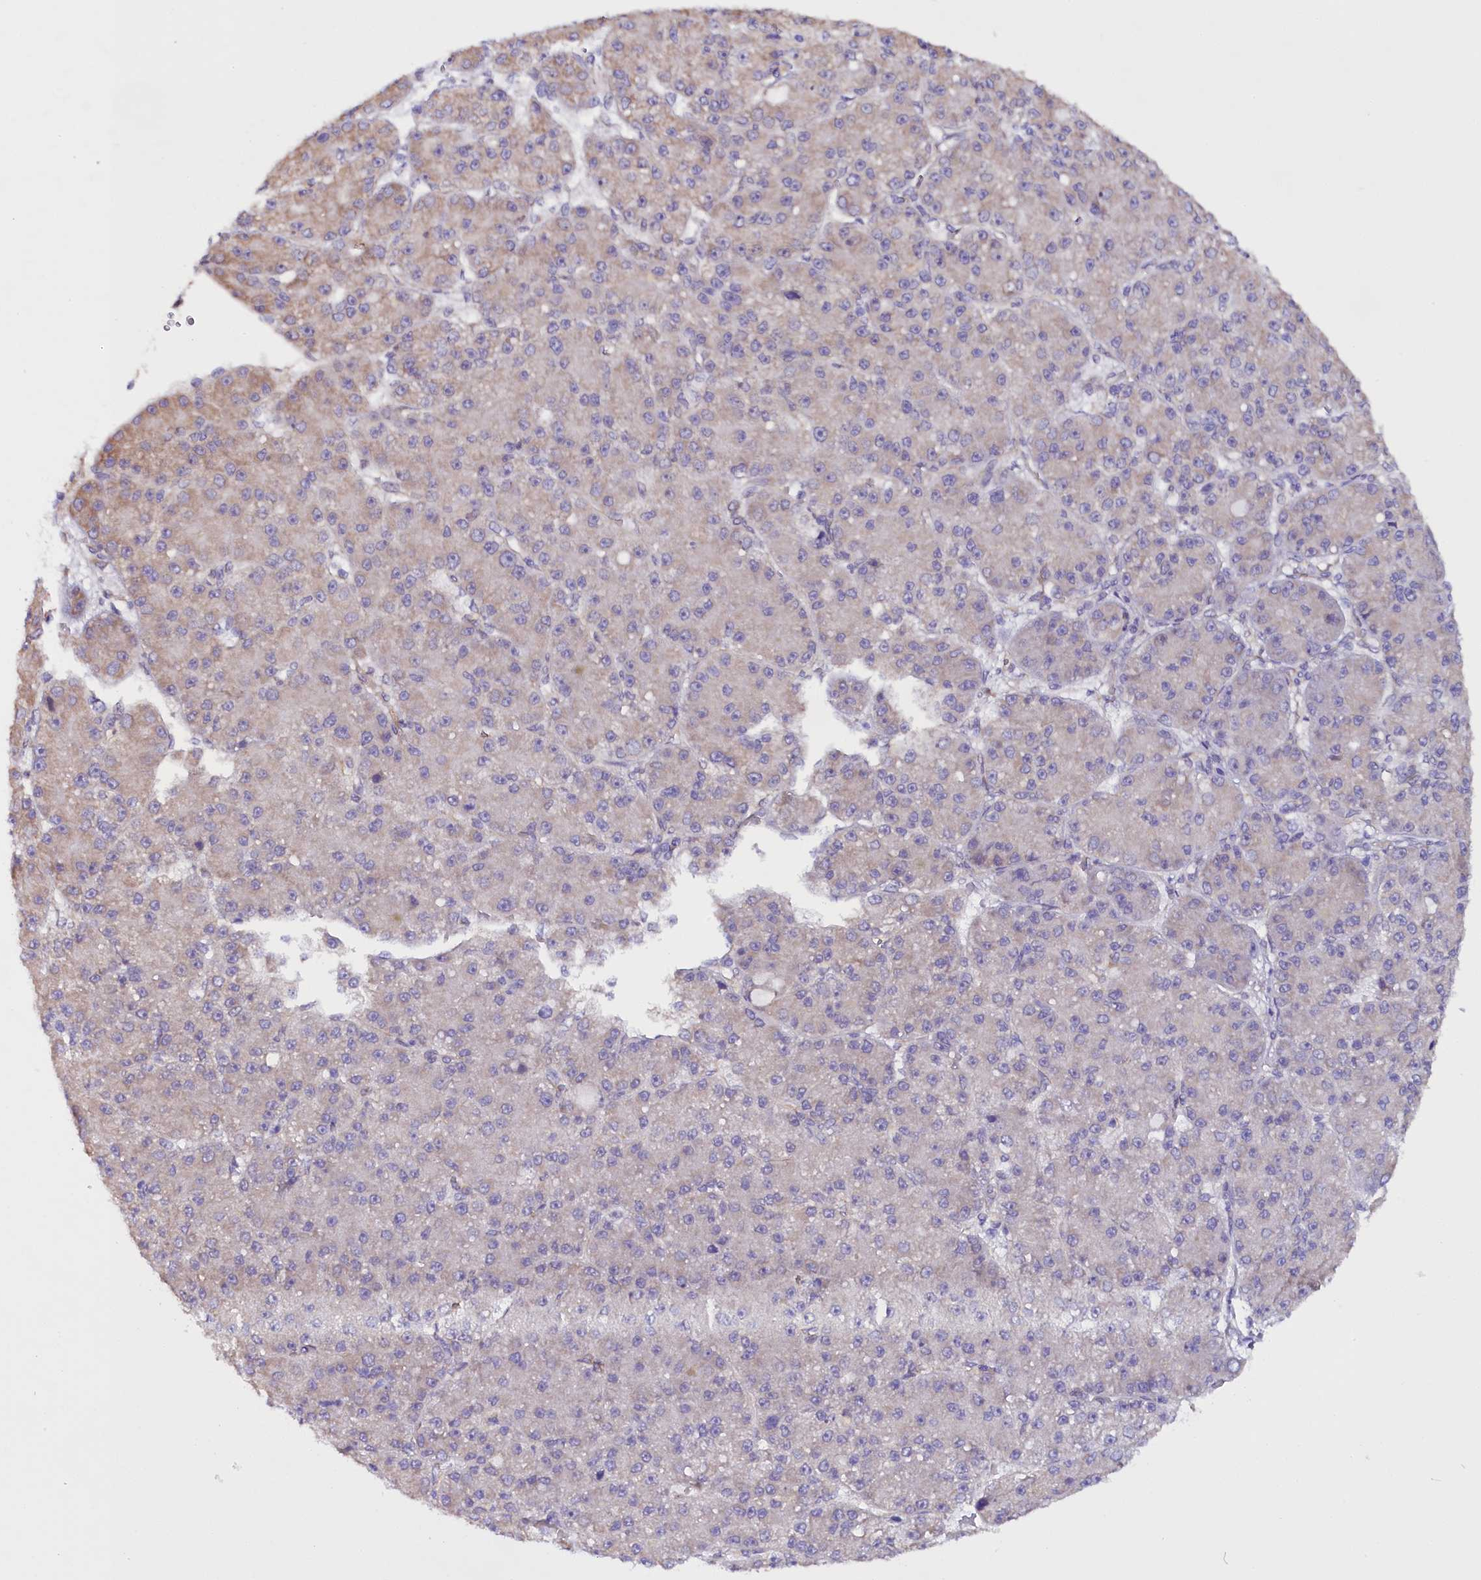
{"staining": {"intensity": "negative", "quantity": "none", "location": "none"}, "tissue": "liver cancer", "cell_type": "Tumor cells", "image_type": "cancer", "snomed": [{"axis": "morphology", "description": "Carcinoma, Hepatocellular, NOS"}, {"axis": "topography", "description": "Liver"}], "caption": "Liver cancer was stained to show a protein in brown. There is no significant staining in tumor cells.", "gene": "UACA", "patient": {"sex": "male", "age": 67}}